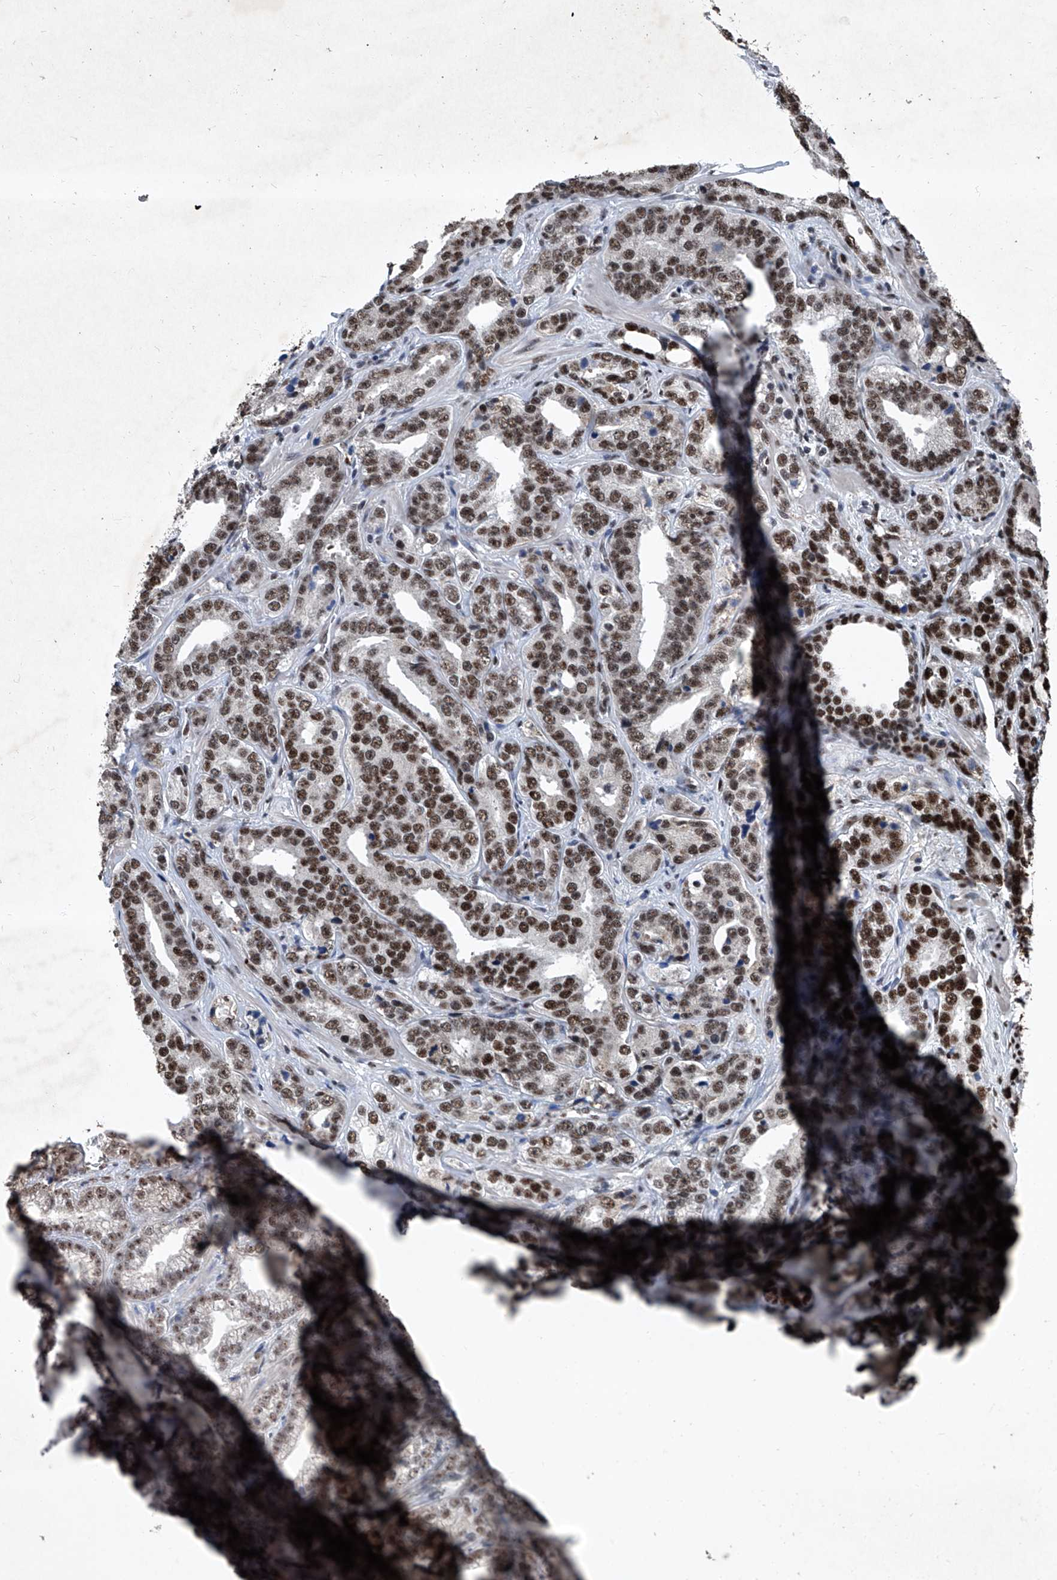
{"staining": {"intensity": "strong", "quantity": ">75%", "location": "nuclear"}, "tissue": "prostate cancer", "cell_type": "Tumor cells", "image_type": "cancer", "snomed": [{"axis": "morphology", "description": "Adenocarcinoma, High grade"}, {"axis": "topography", "description": "Prostate"}], "caption": "Strong nuclear protein staining is appreciated in approximately >75% of tumor cells in prostate cancer (high-grade adenocarcinoma).", "gene": "DDX39B", "patient": {"sex": "male", "age": 62}}